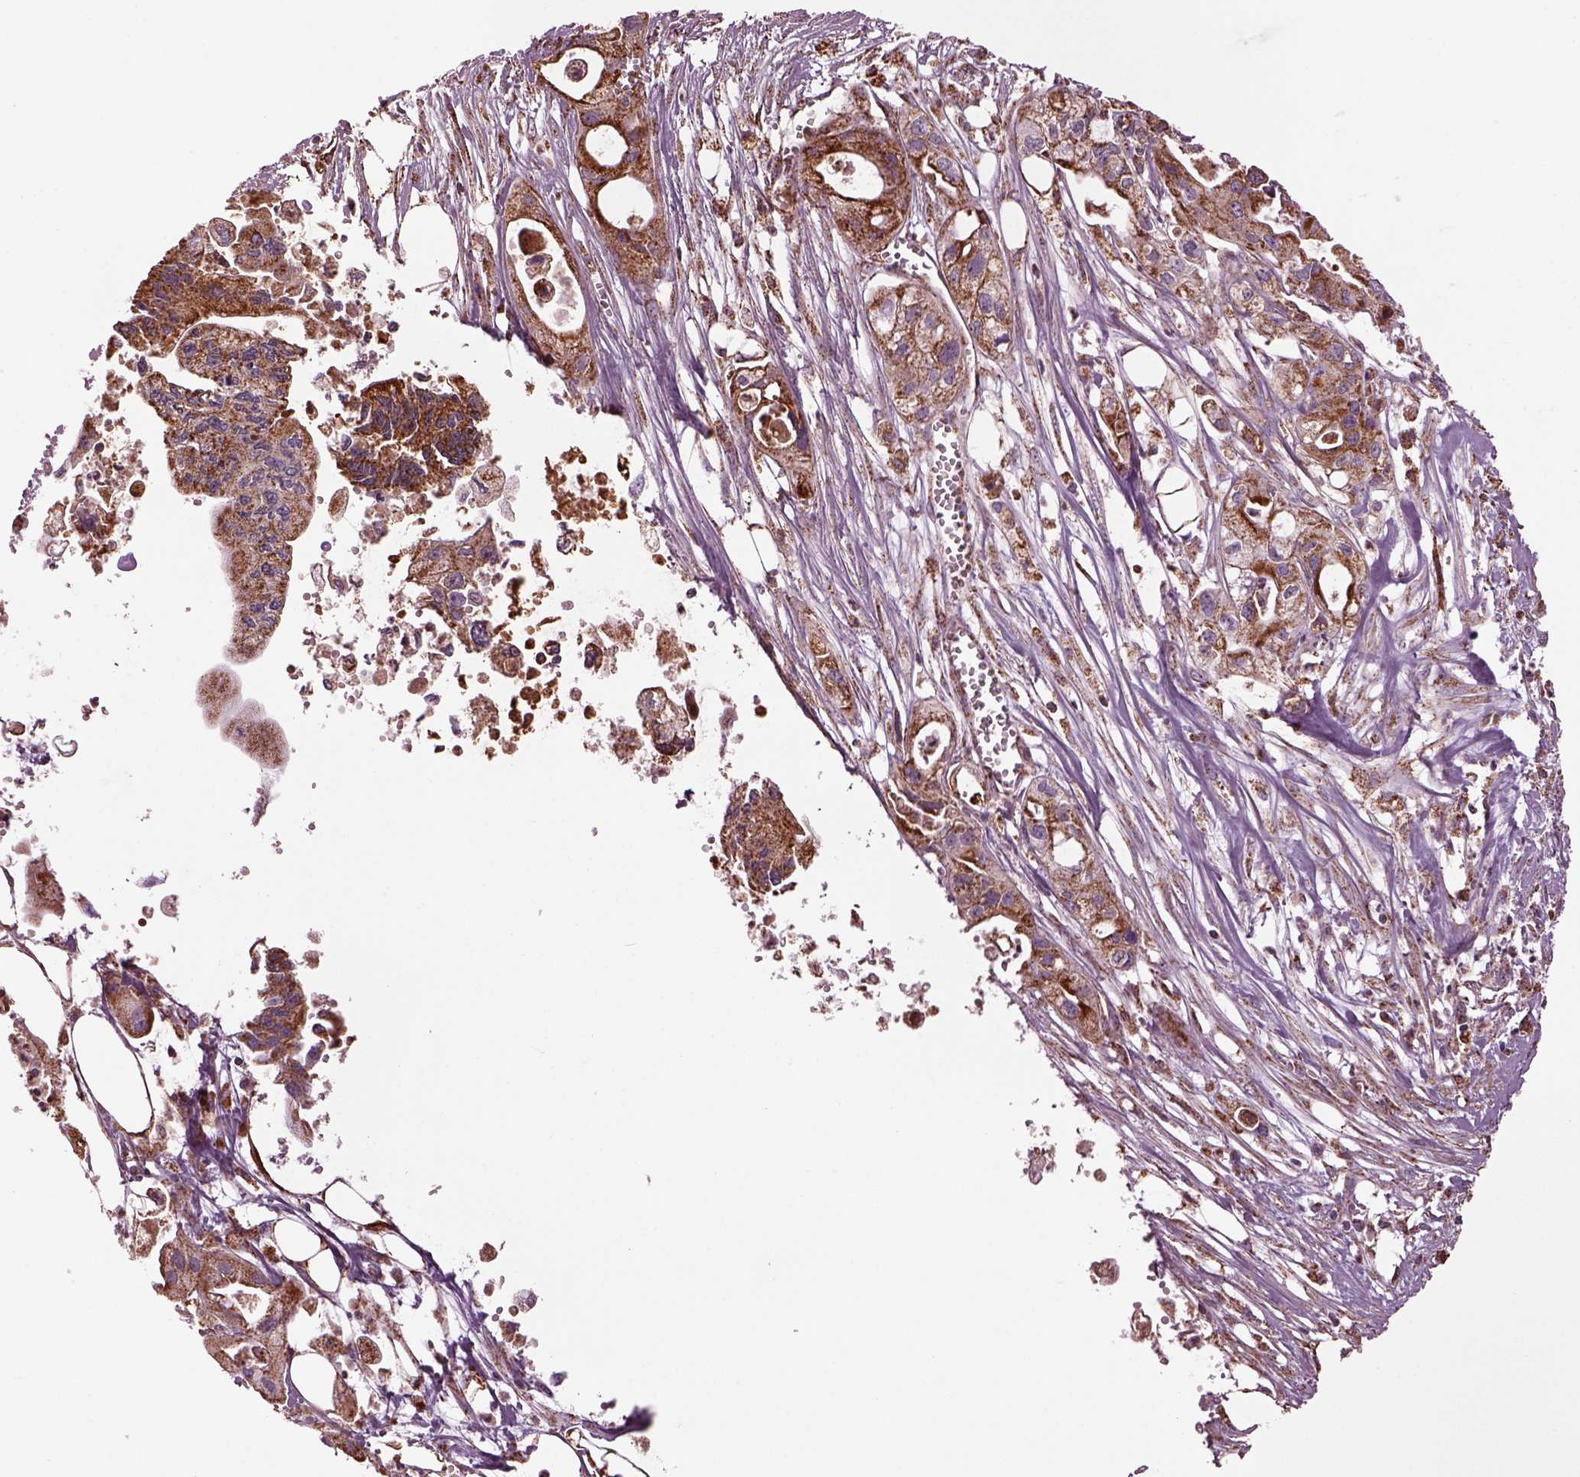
{"staining": {"intensity": "moderate", "quantity": "25%-75%", "location": "cytoplasmic/membranous"}, "tissue": "pancreatic cancer", "cell_type": "Tumor cells", "image_type": "cancer", "snomed": [{"axis": "morphology", "description": "Adenocarcinoma, NOS"}, {"axis": "topography", "description": "Pancreas"}], "caption": "Pancreatic cancer stained with a brown dye displays moderate cytoplasmic/membranous positive expression in about 25%-75% of tumor cells.", "gene": "TMEM254", "patient": {"sex": "male", "age": 70}}